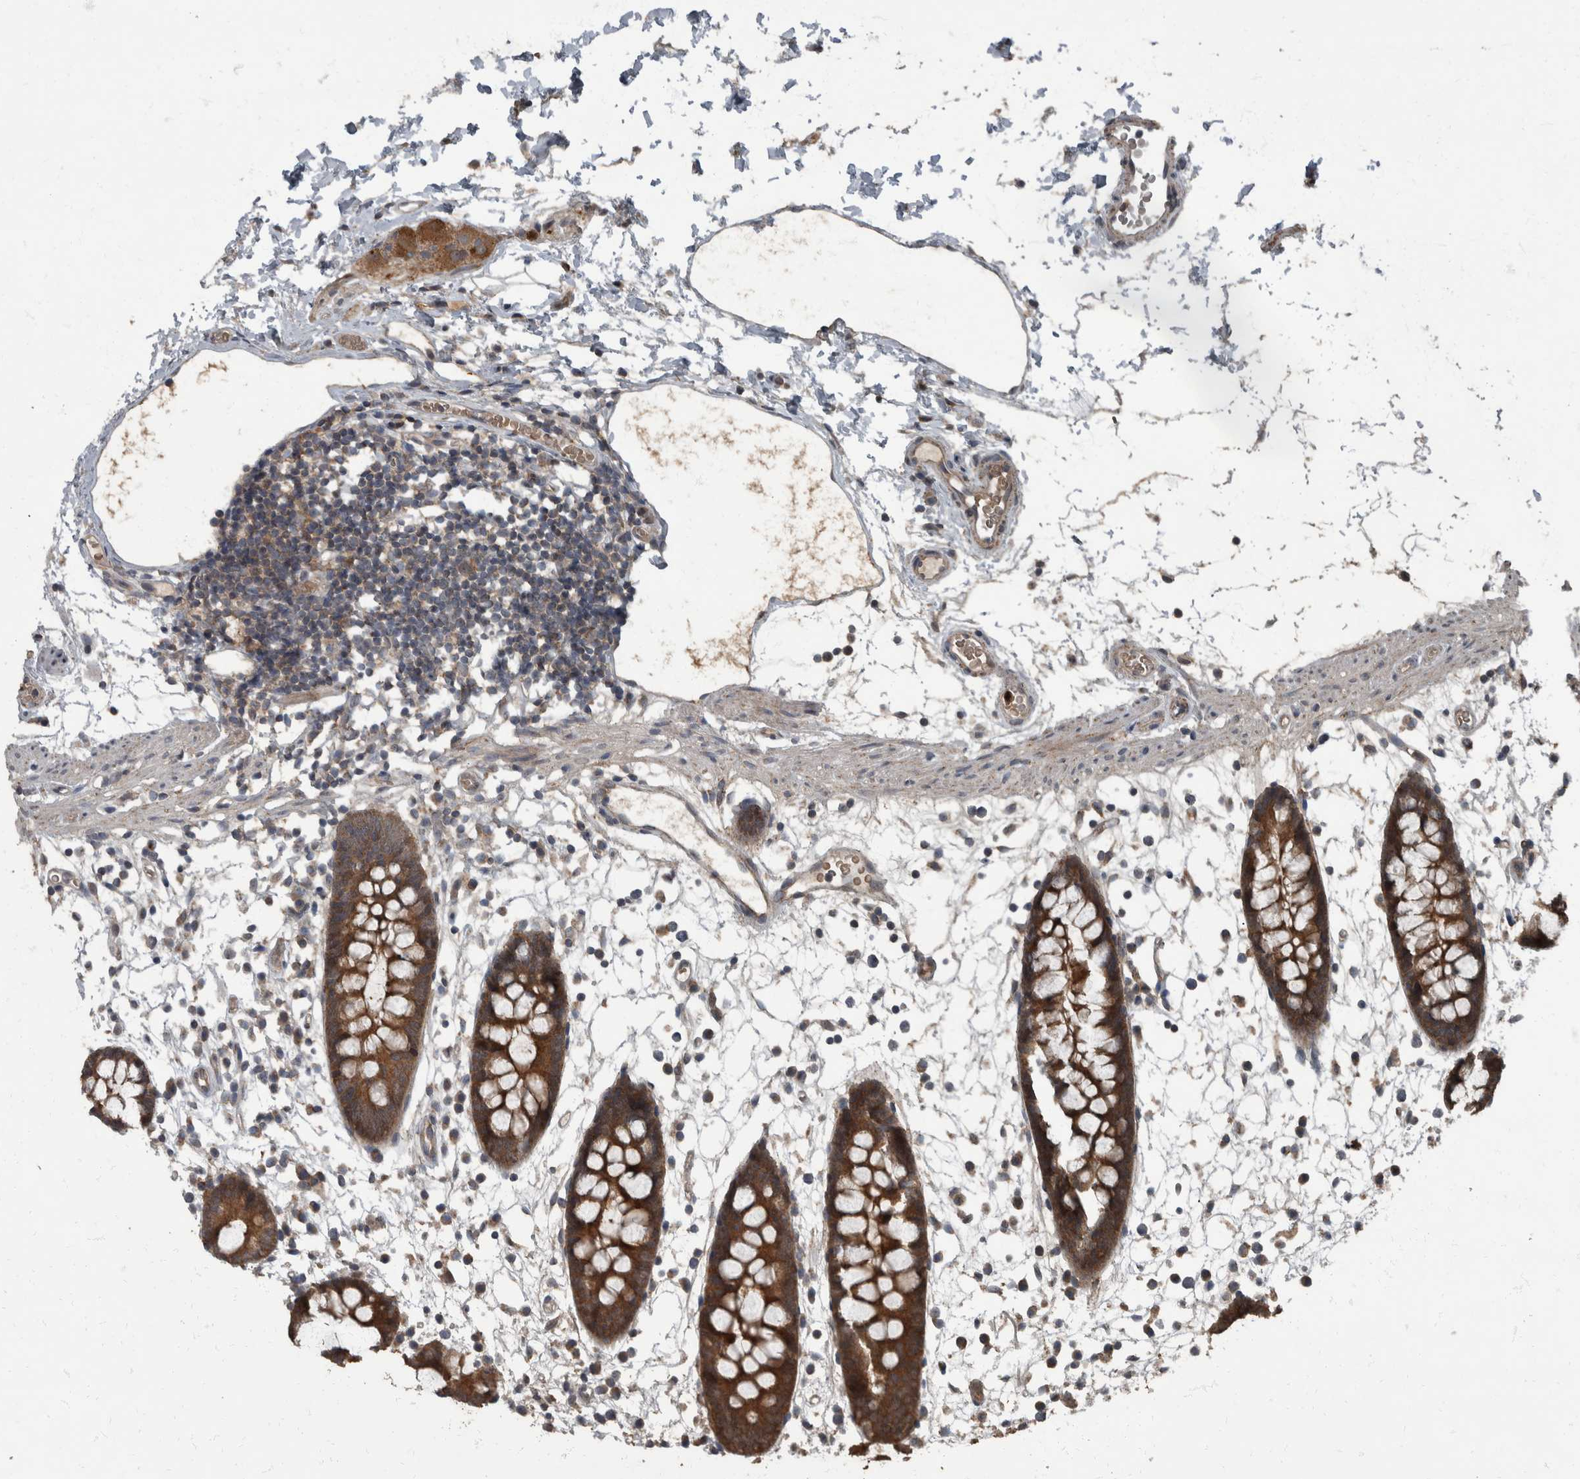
{"staining": {"intensity": "negative", "quantity": "none", "location": "none"}, "tissue": "colon", "cell_type": "Endothelial cells", "image_type": "normal", "snomed": [{"axis": "morphology", "description": "Normal tissue, NOS"}, {"axis": "topography", "description": "Colon"}], "caption": "The immunohistochemistry histopathology image has no significant positivity in endothelial cells of colon.", "gene": "RABGGTB", "patient": {"sex": "male", "age": 56}}